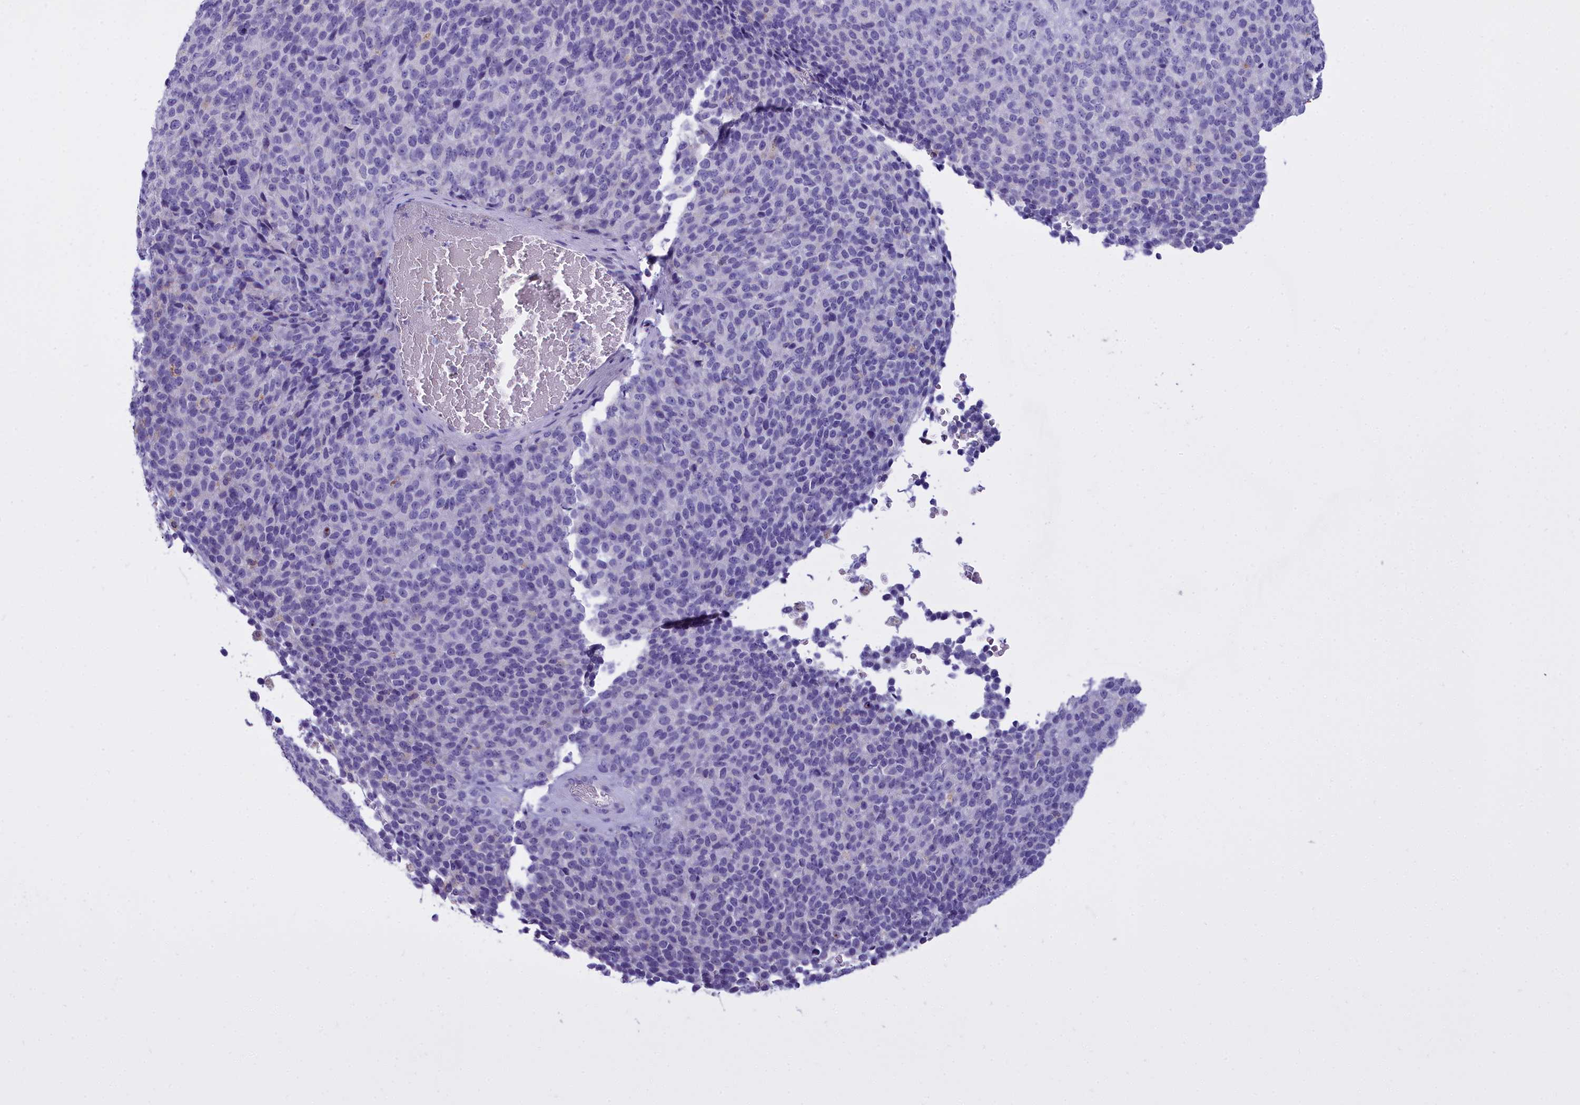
{"staining": {"intensity": "negative", "quantity": "none", "location": "none"}, "tissue": "melanoma", "cell_type": "Tumor cells", "image_type": "cancer", "snomed": [{"axis": "morphology", "description": "Malignant melanoma, Metastatic site"}, {"axis": "topography", "description": "Brain"}], "caption": "High power microscopy image of an IHC micrograph of malignant melanoma (metastatic site), revealing no significant expression in tumor cells. (Brightfield microscopy of DAB immunohistochemistry at high magnification).", "gene": "CD5", "patient": {"sex": "female", "age": 56}}